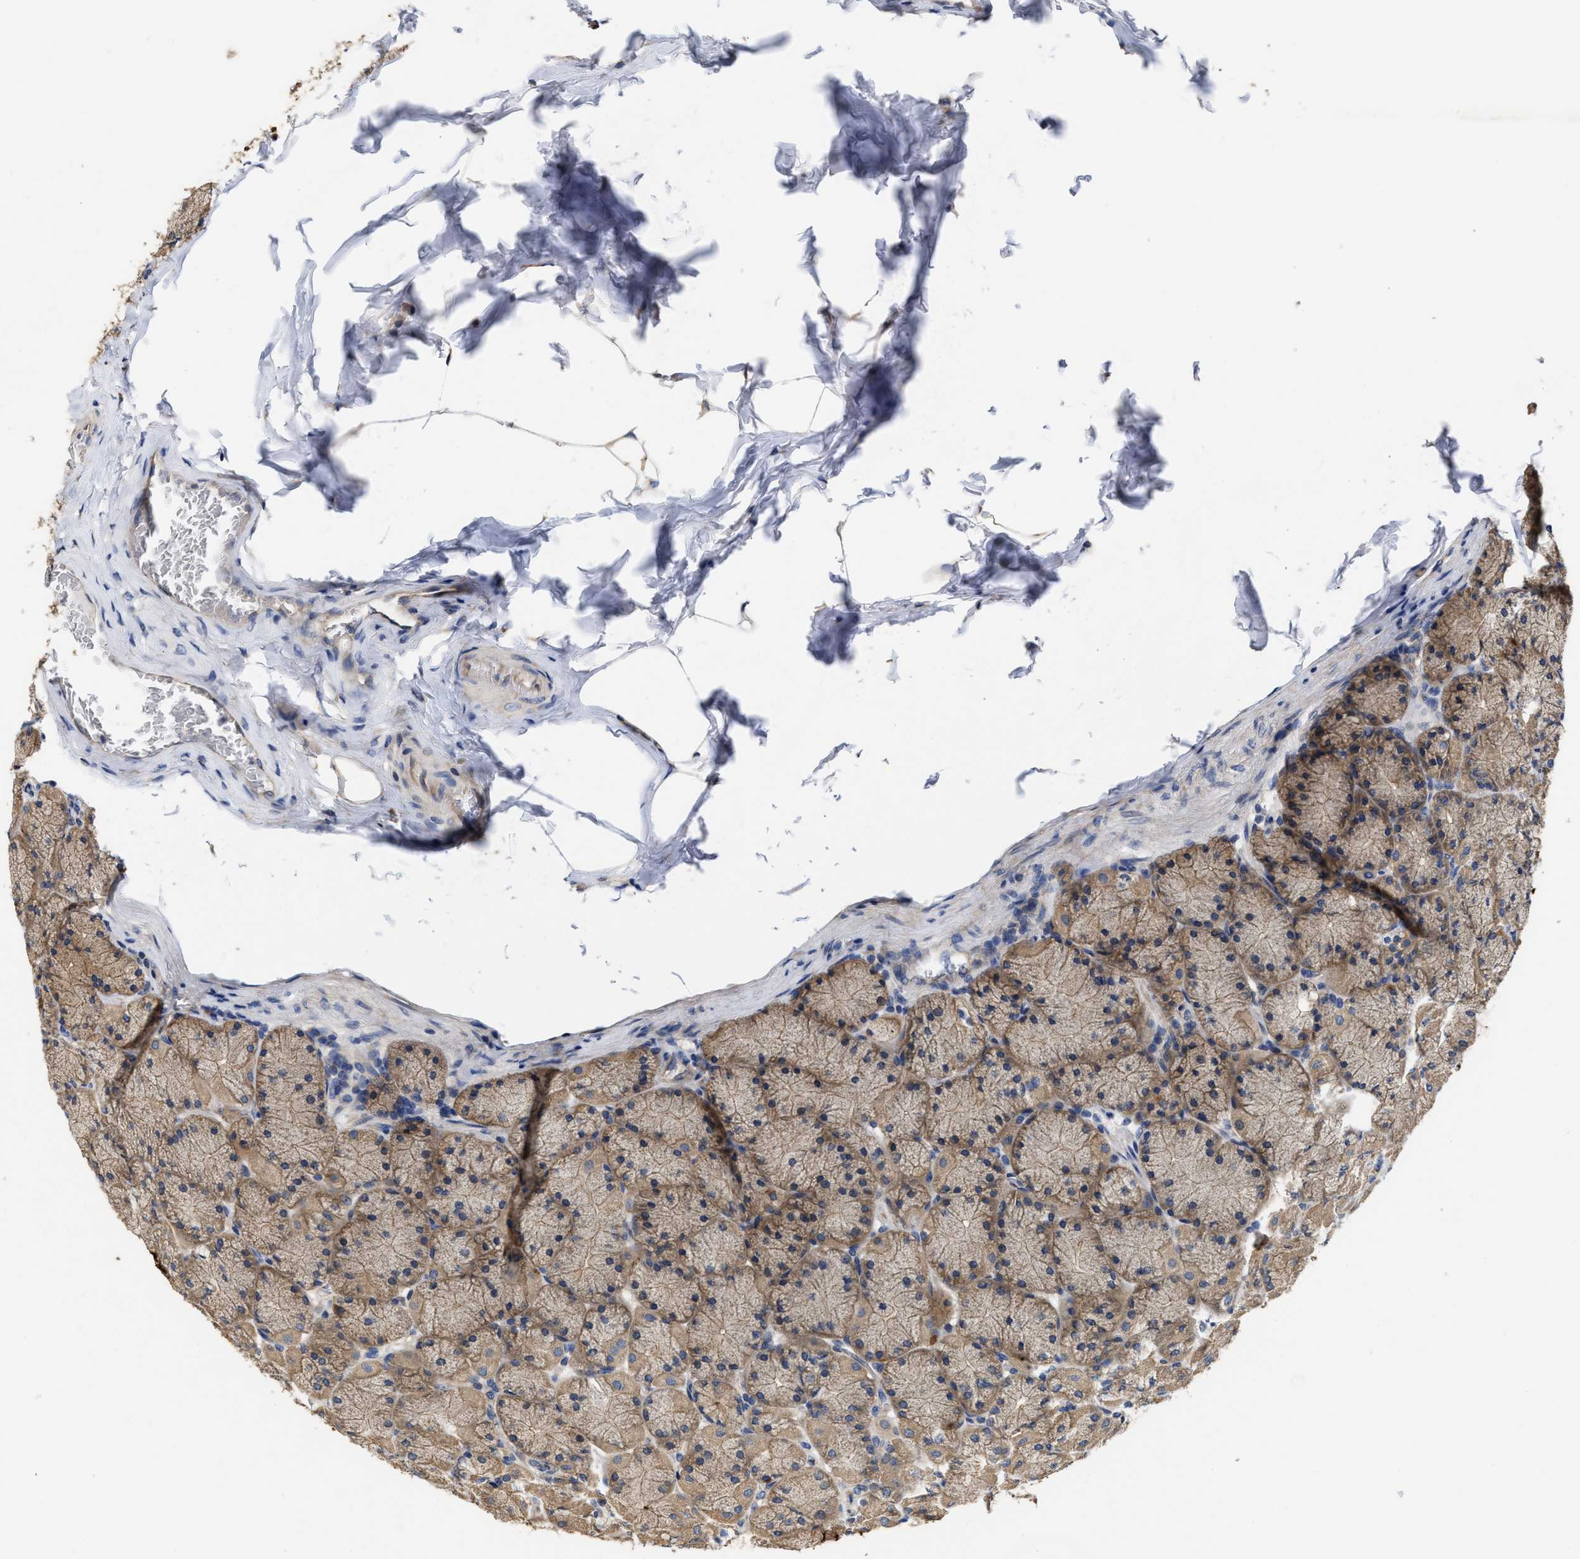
{"staining": {"intensity": "strong", "quantity": "25%-75%", "location": "cytoplasmic/membranous"}, "tissue": "stomach", "cell_type": "Glandular cells", "image_type": "normal", "snomed": [{"axis": "morphology", "description": "Normal tissue, NOS"}, {"axis": "topography", "description": "Stomach, upper"}], "caption": "Protein expression analysis of unremarkable human stomach reveals strong cytoplasmic/membranous staining in approximately 25%-75% of glandular cells. The staining was performed using DAB, with brown indicating positive protein expression. Nuclei are stained blue with hematoxylin.", "gene": "TRAF6", "patient": {"sex": "female", "age": 56}}